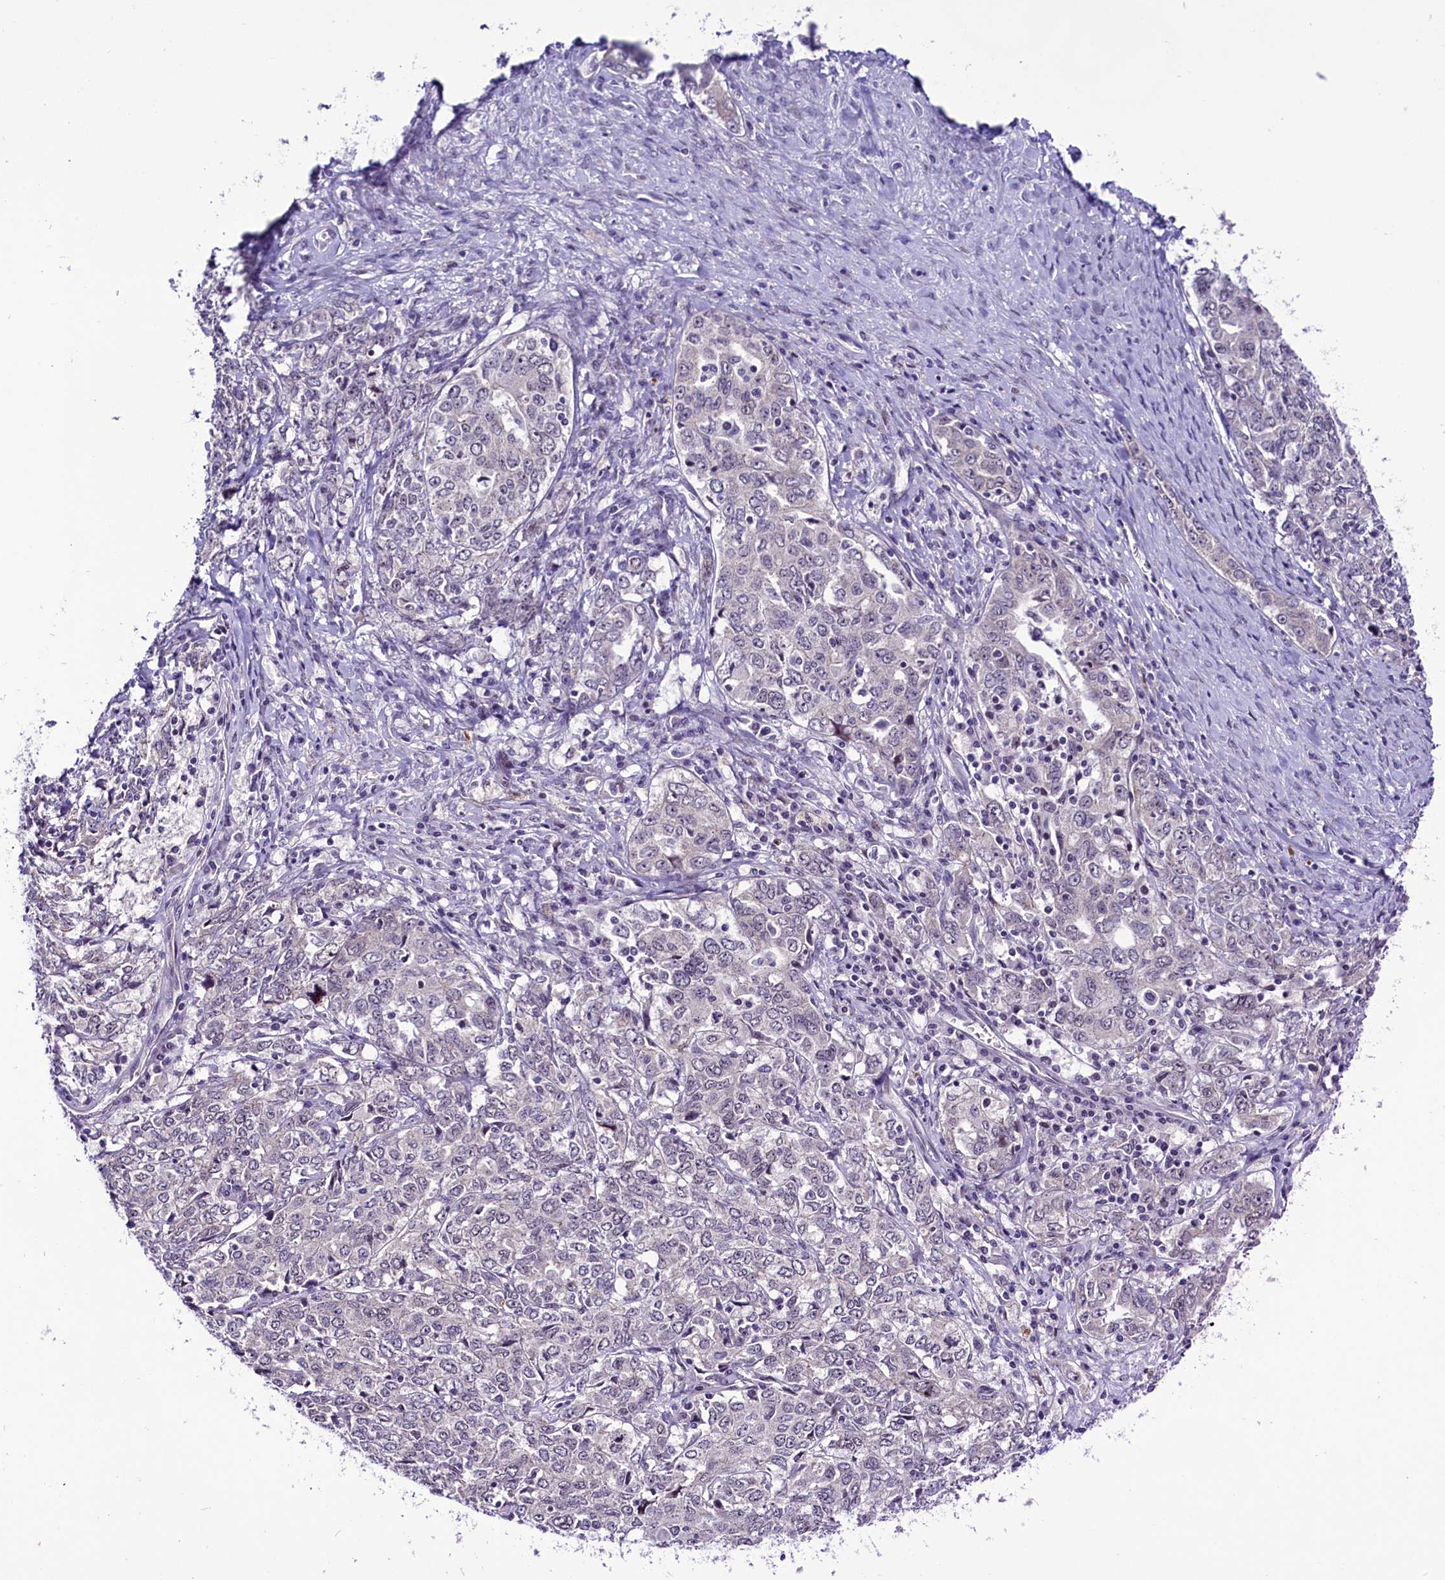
{"staining": {"intensity": "negative", "quantity": "none", "location": "none"}, "tissue": "ovarian cancer", "cell_type": "Tumor cells", "image_type": "cancer", "snomed": [{"axis": "morphology", "description": "Carcinoma, endometroid"}, {"axis": "topography", "description": "Ovary"}], "caption": "Tumor cells show no significant protein staining in ovarian endometroid carcinoma.", "gene": "CCDC106", "patient": {"sex": "female", "age": 62}}